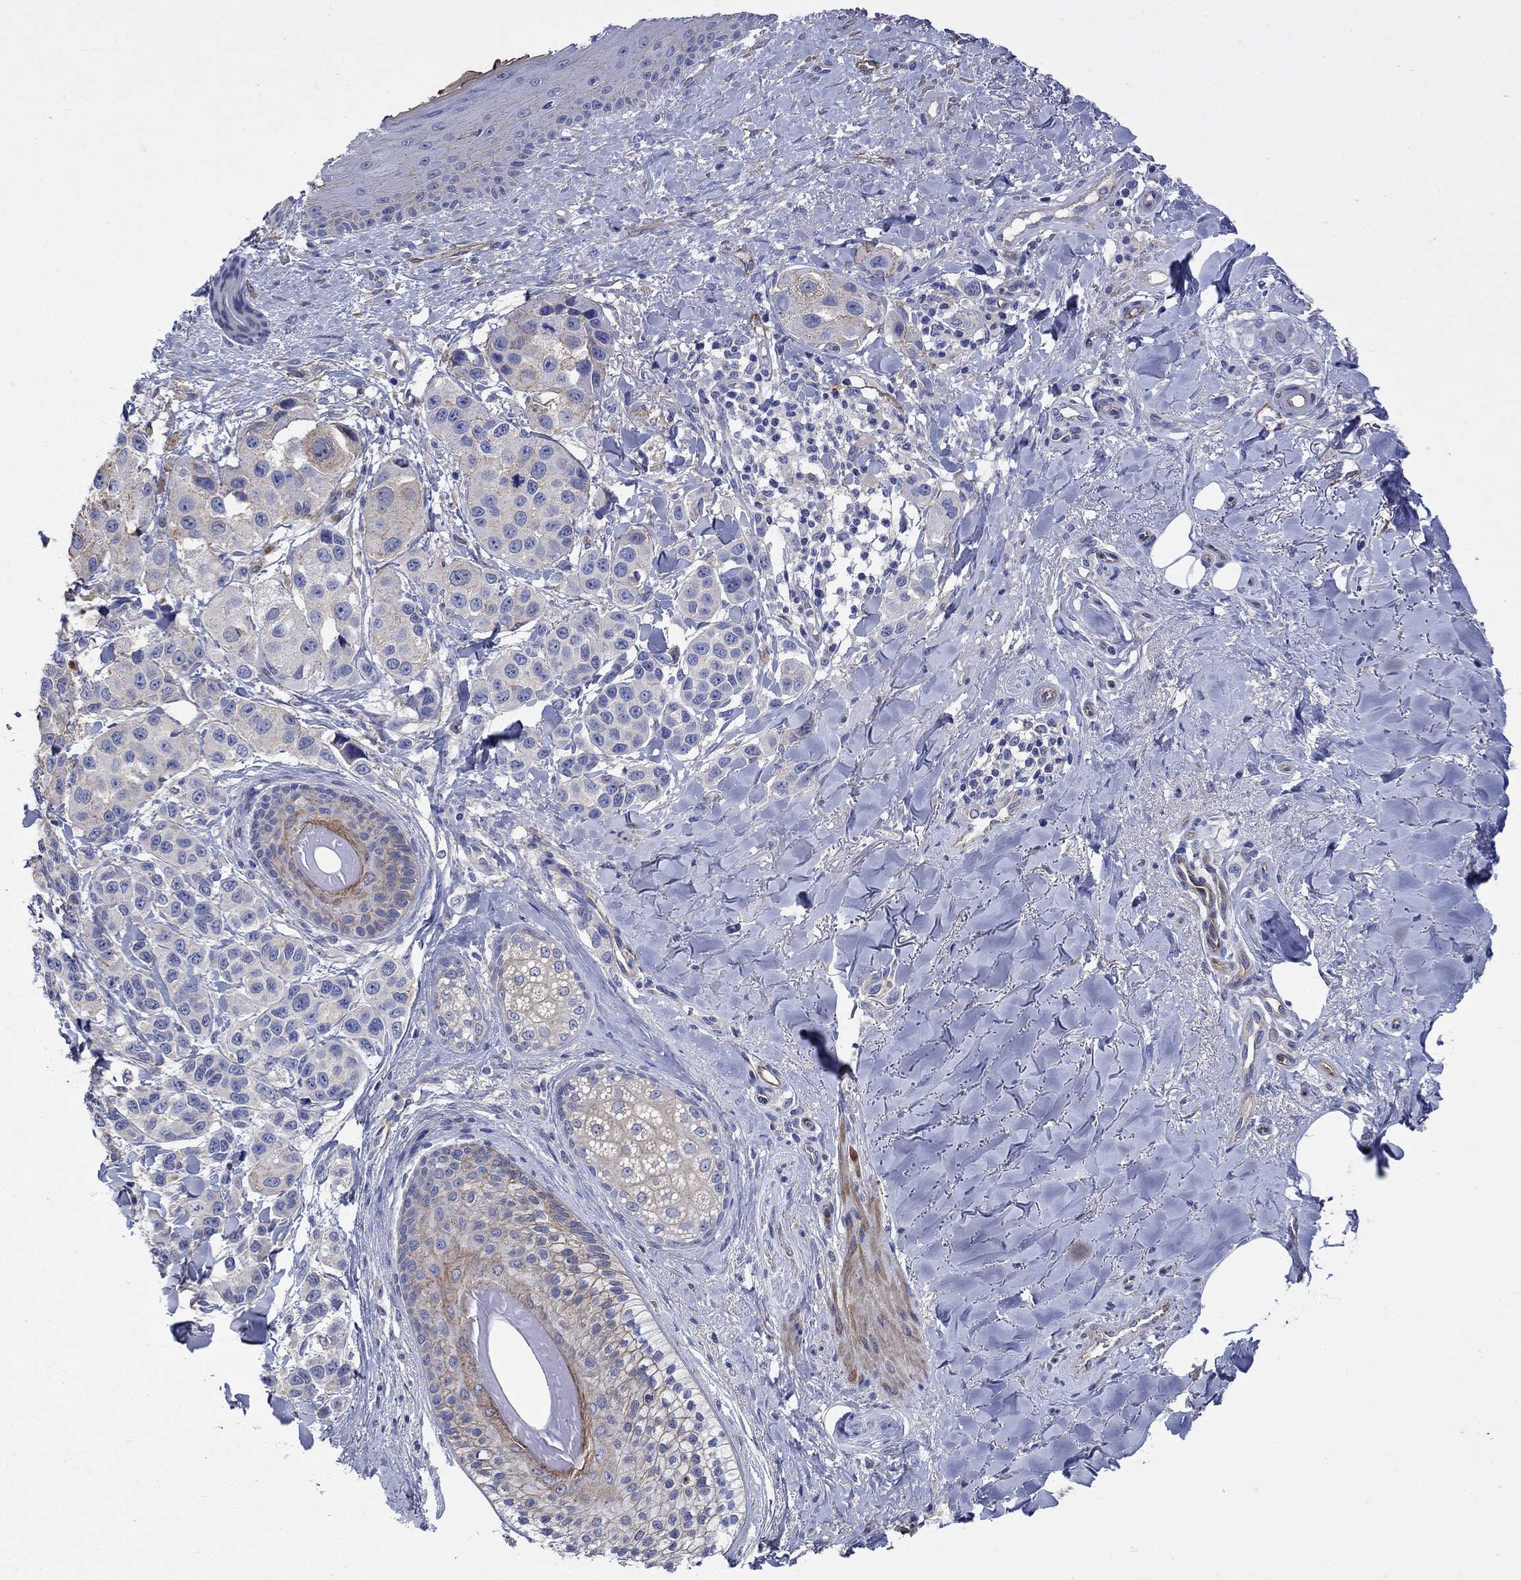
{"staining": {"intensity": "negative", "quantity": "none", "location": "none"}, "tissue": "melanoma", "cell_type": "Tumor cells", "image_type": "cancer", "snomed": [{"axis": "morphology", "description": "Malignant melanoma, NOS"}, {"axis": "topography", "description": "Skin"}], "caption": "Tumor cells are negative for brown protein staining in malignant melanoma.", "gene": "FLNC", "patient": {"sex": "male", "age": 57}}